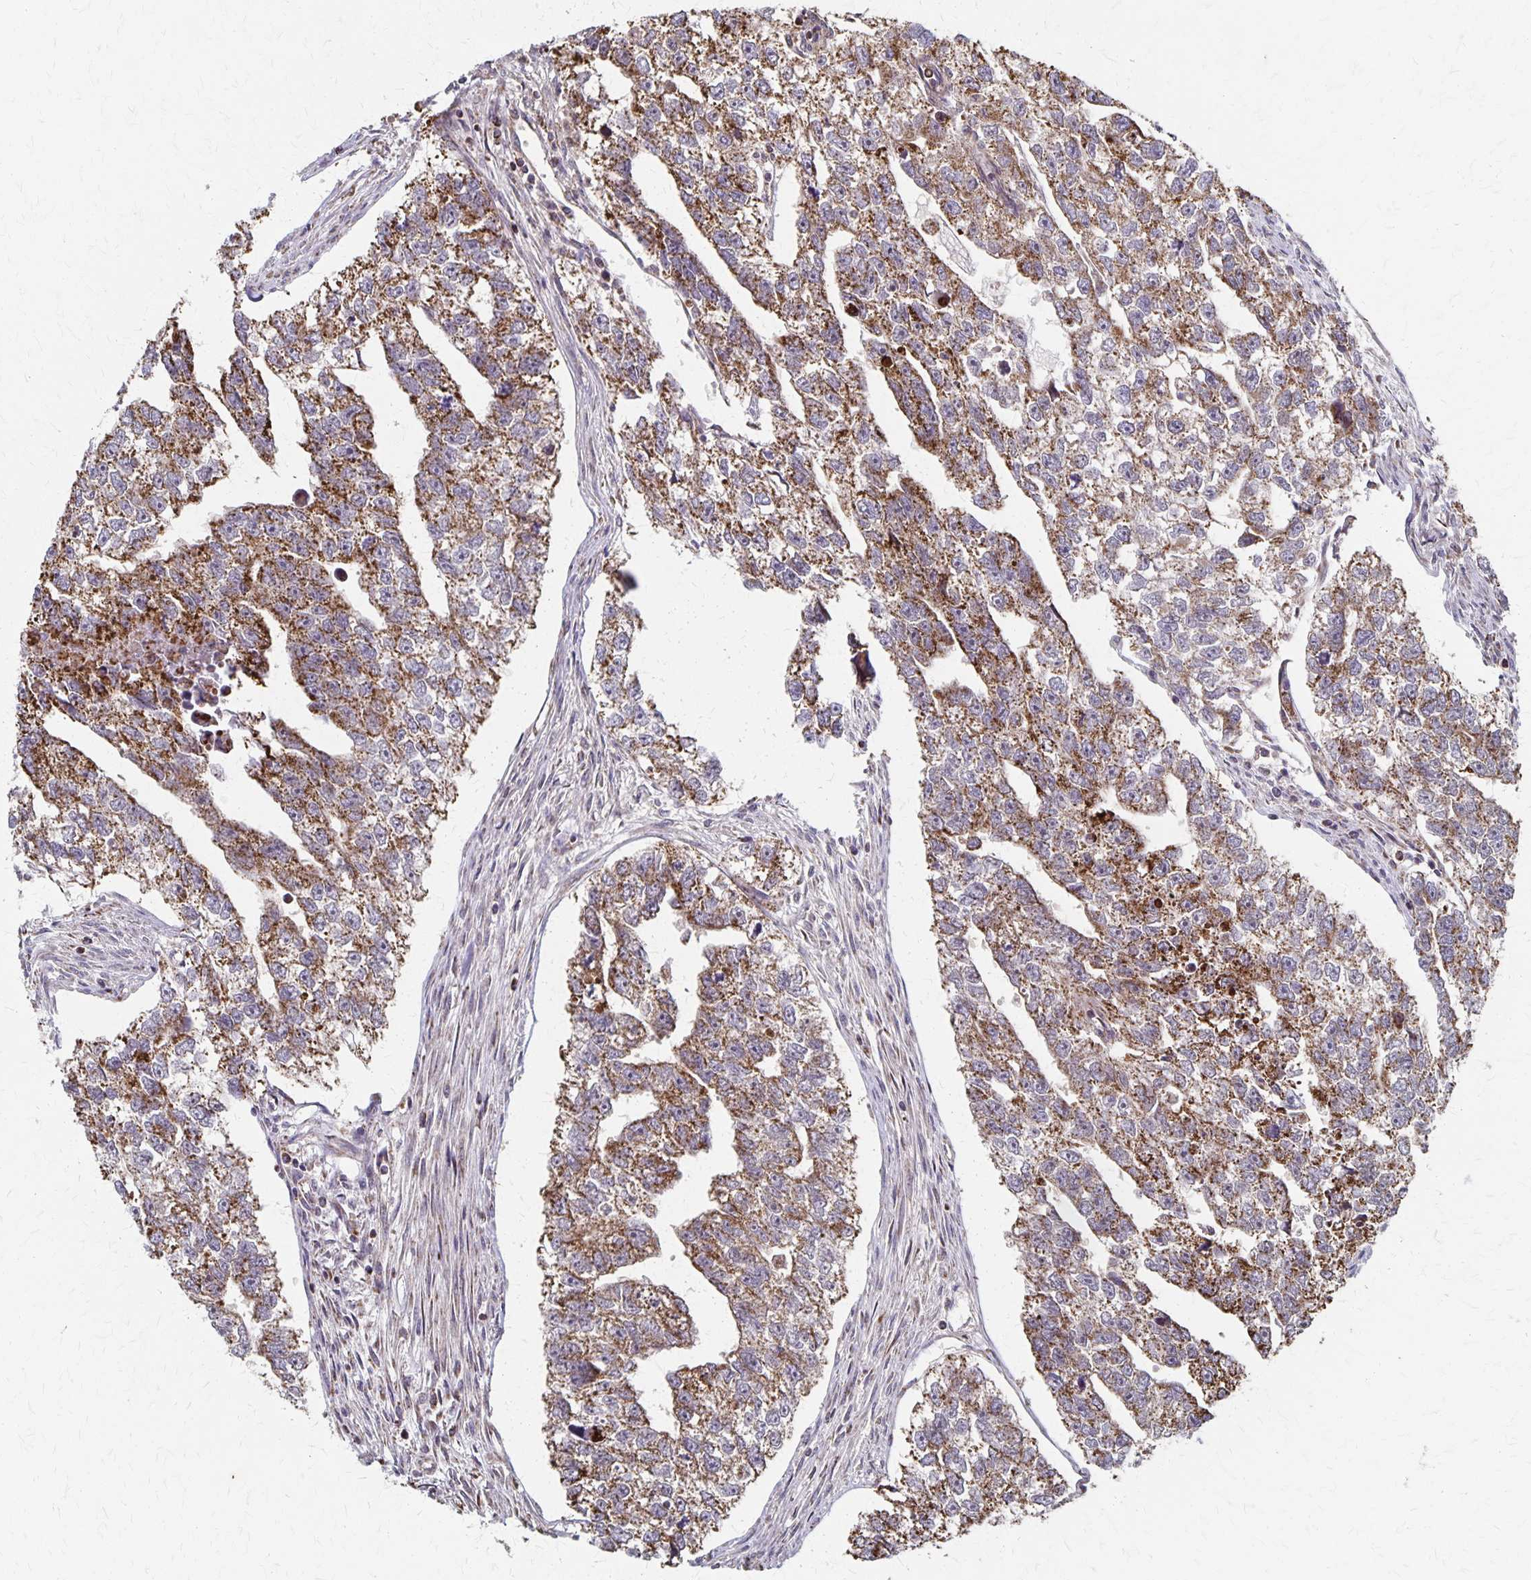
{"staining": {"intensity": "strong", "quantity": ">75%", "location": "cytoplasmic/membranous"}, "tissue": "testis cancer", "cell_type": "Tumor cells", "image_type": "cancer", "snomed": [{"axis": "morphology", "description": "Carcinoma, Embryonal, NOS"}, {"axis": "morphology", "description": "Teratoma, malignant, NOS"}, {"axis": "topography", "description": "Testis"}], "caption": "Immunohistochemistry of testis cancer (malignant teratoma) reveals high levels of strong cytoplasmic/membranous expression in approximately >75% of tumor cells.", "gene": "DYRK4", "patient": {"sex": "male", "age": 44}}